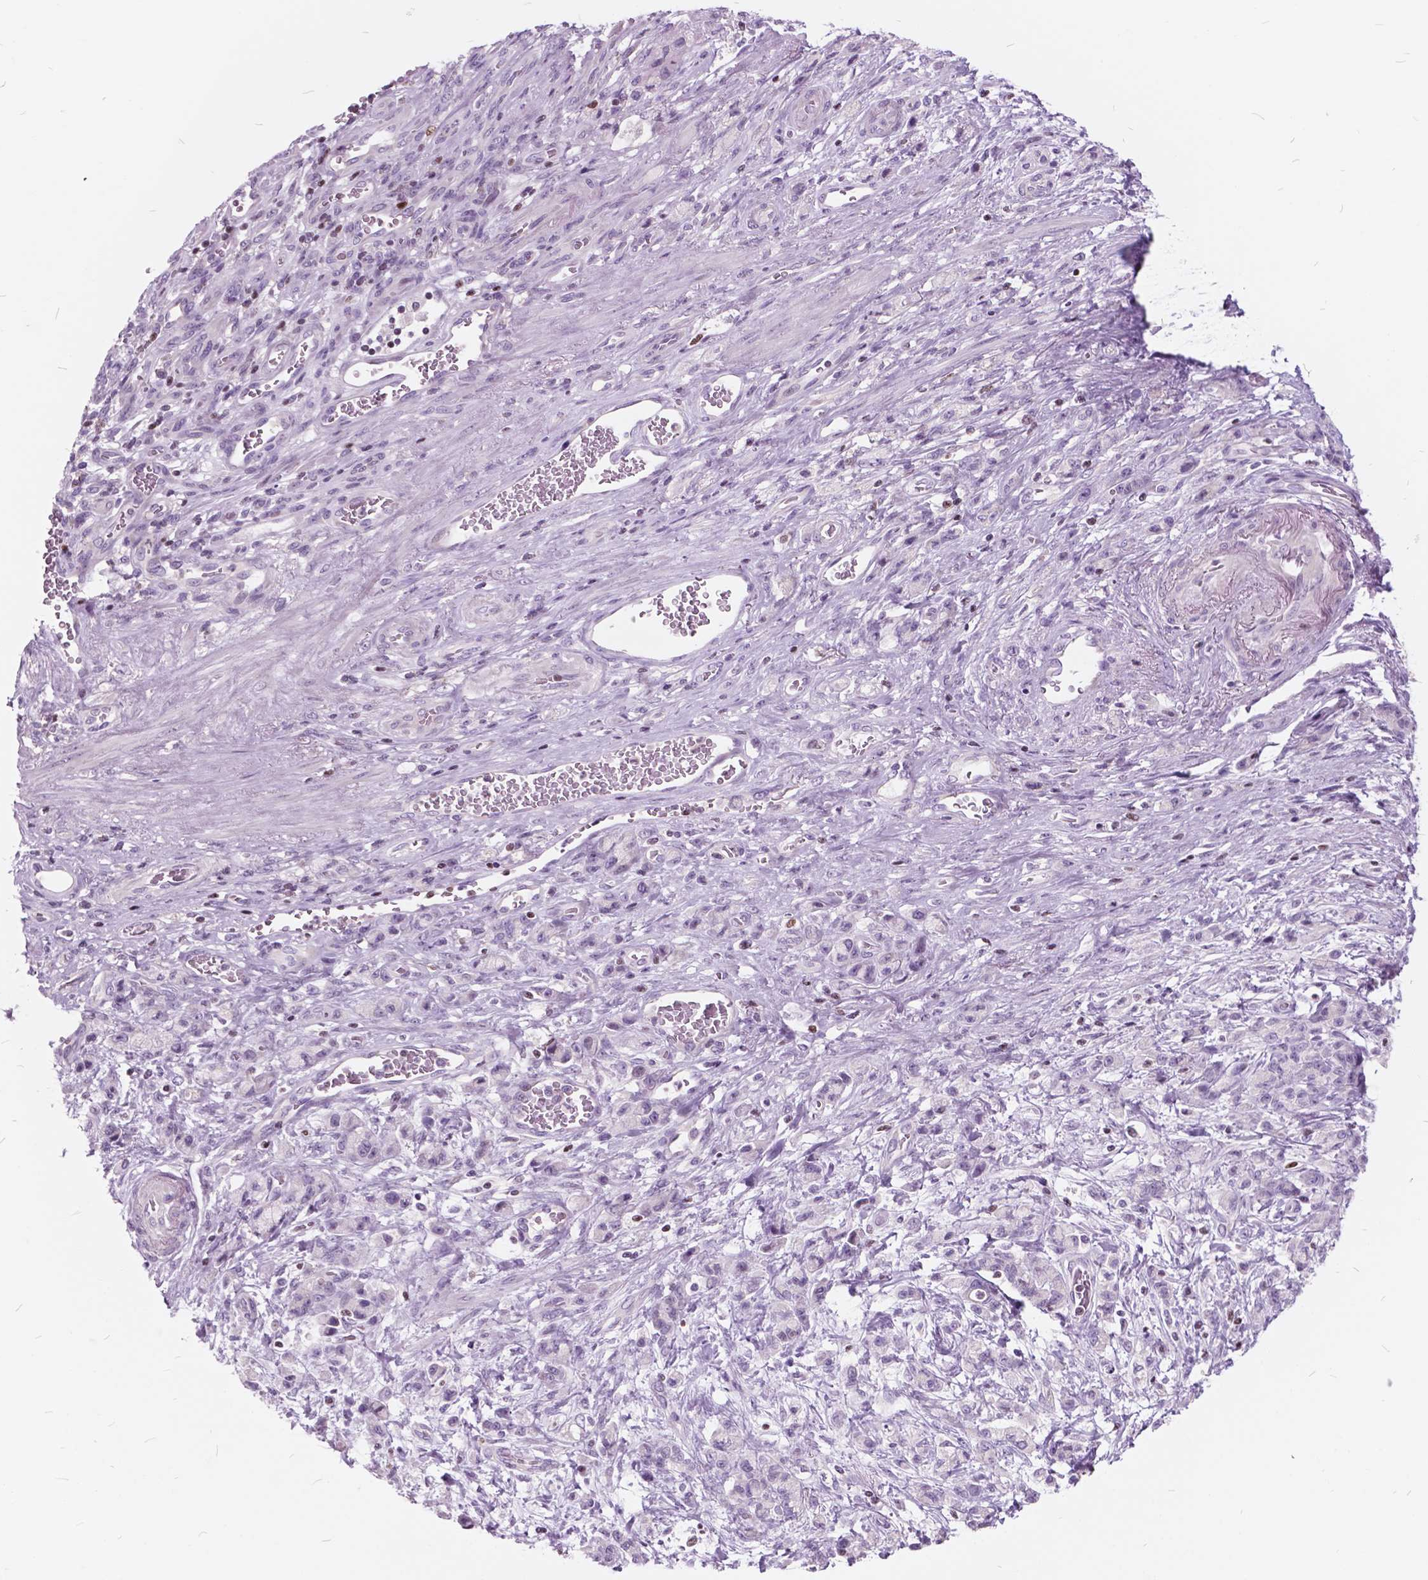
{"staining": {"intensity": "negative", "quantity": "none", "location": "none"}, "tissue": "stomach cancer", "cell_type": "Tumor cells", "image_type": "cancer", "snomed": [{"axis": "morphology", "description": "Adenocarcinoma, NOS"}, {"axis": "topography", "description": "Stomach"}], "caption": "High magnification brightfield microscopy of stomach cancer (adenocarcinoma) stained with DAB (3,3'-diaminobenzidine) (brown) and counterstained with hematoxylin (blue): tumor cells show no significant positivity.", "gene": "SP140", "patient": {"sex": "male", "age": 77}}